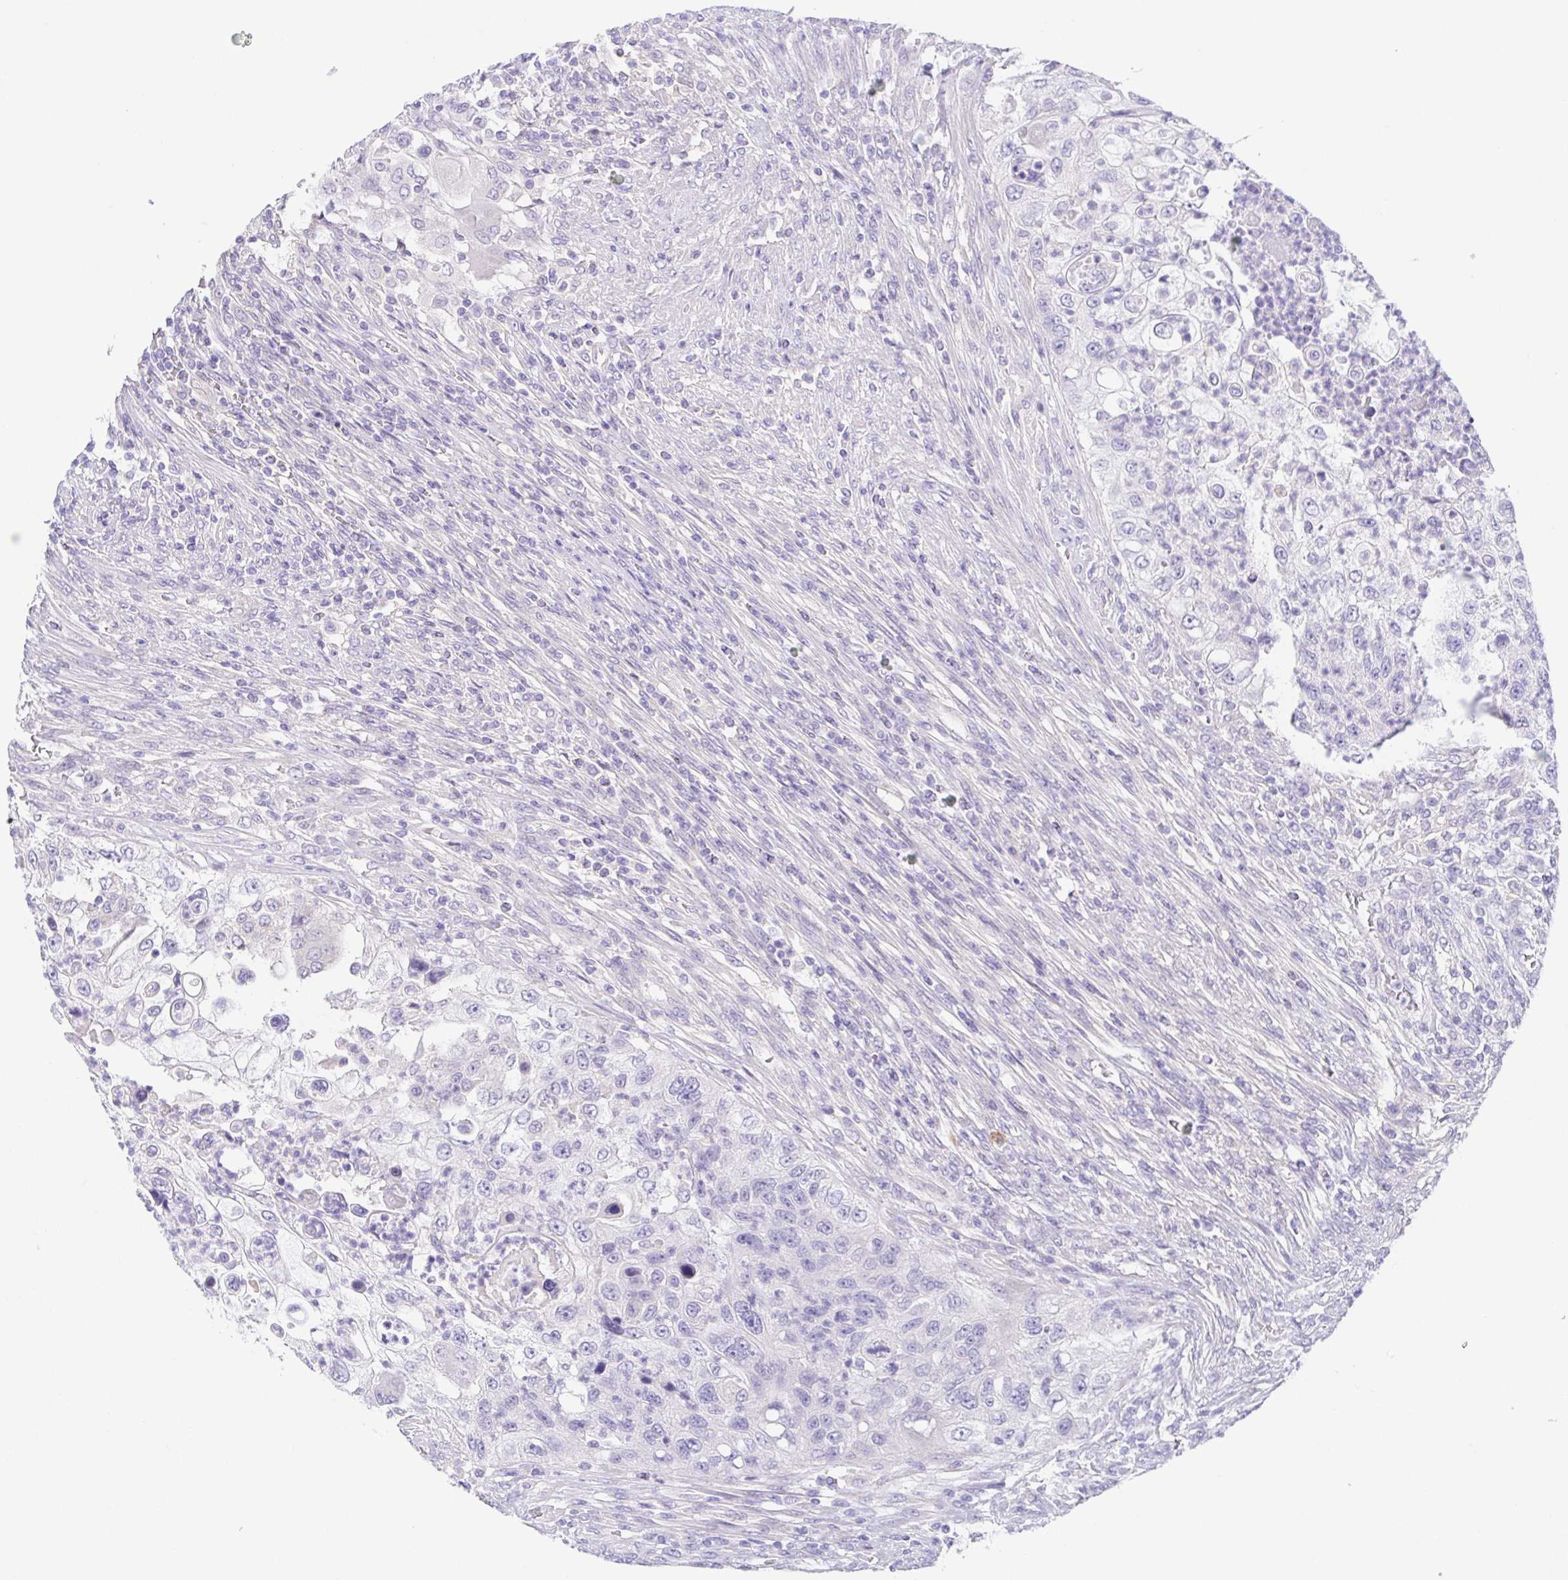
{"staining": {"intensity": "negative", "quantity": "none", "location": "none"}, "tissue": "urothelial cancer", "cell_type": "Tumor cells", "image_type": "cancer", "snomed": [{"axis": "morphology", "description": "Urothelial carcinoma, High grade"}, {"axis": "topography", "description": "Urinary bladder"}], "caption": "A histopathology image of human urothelial cancer is negative for staining in tumor cells.", "gene": "KRTDAP", "patient": {"sex": "female", "age": 60}}